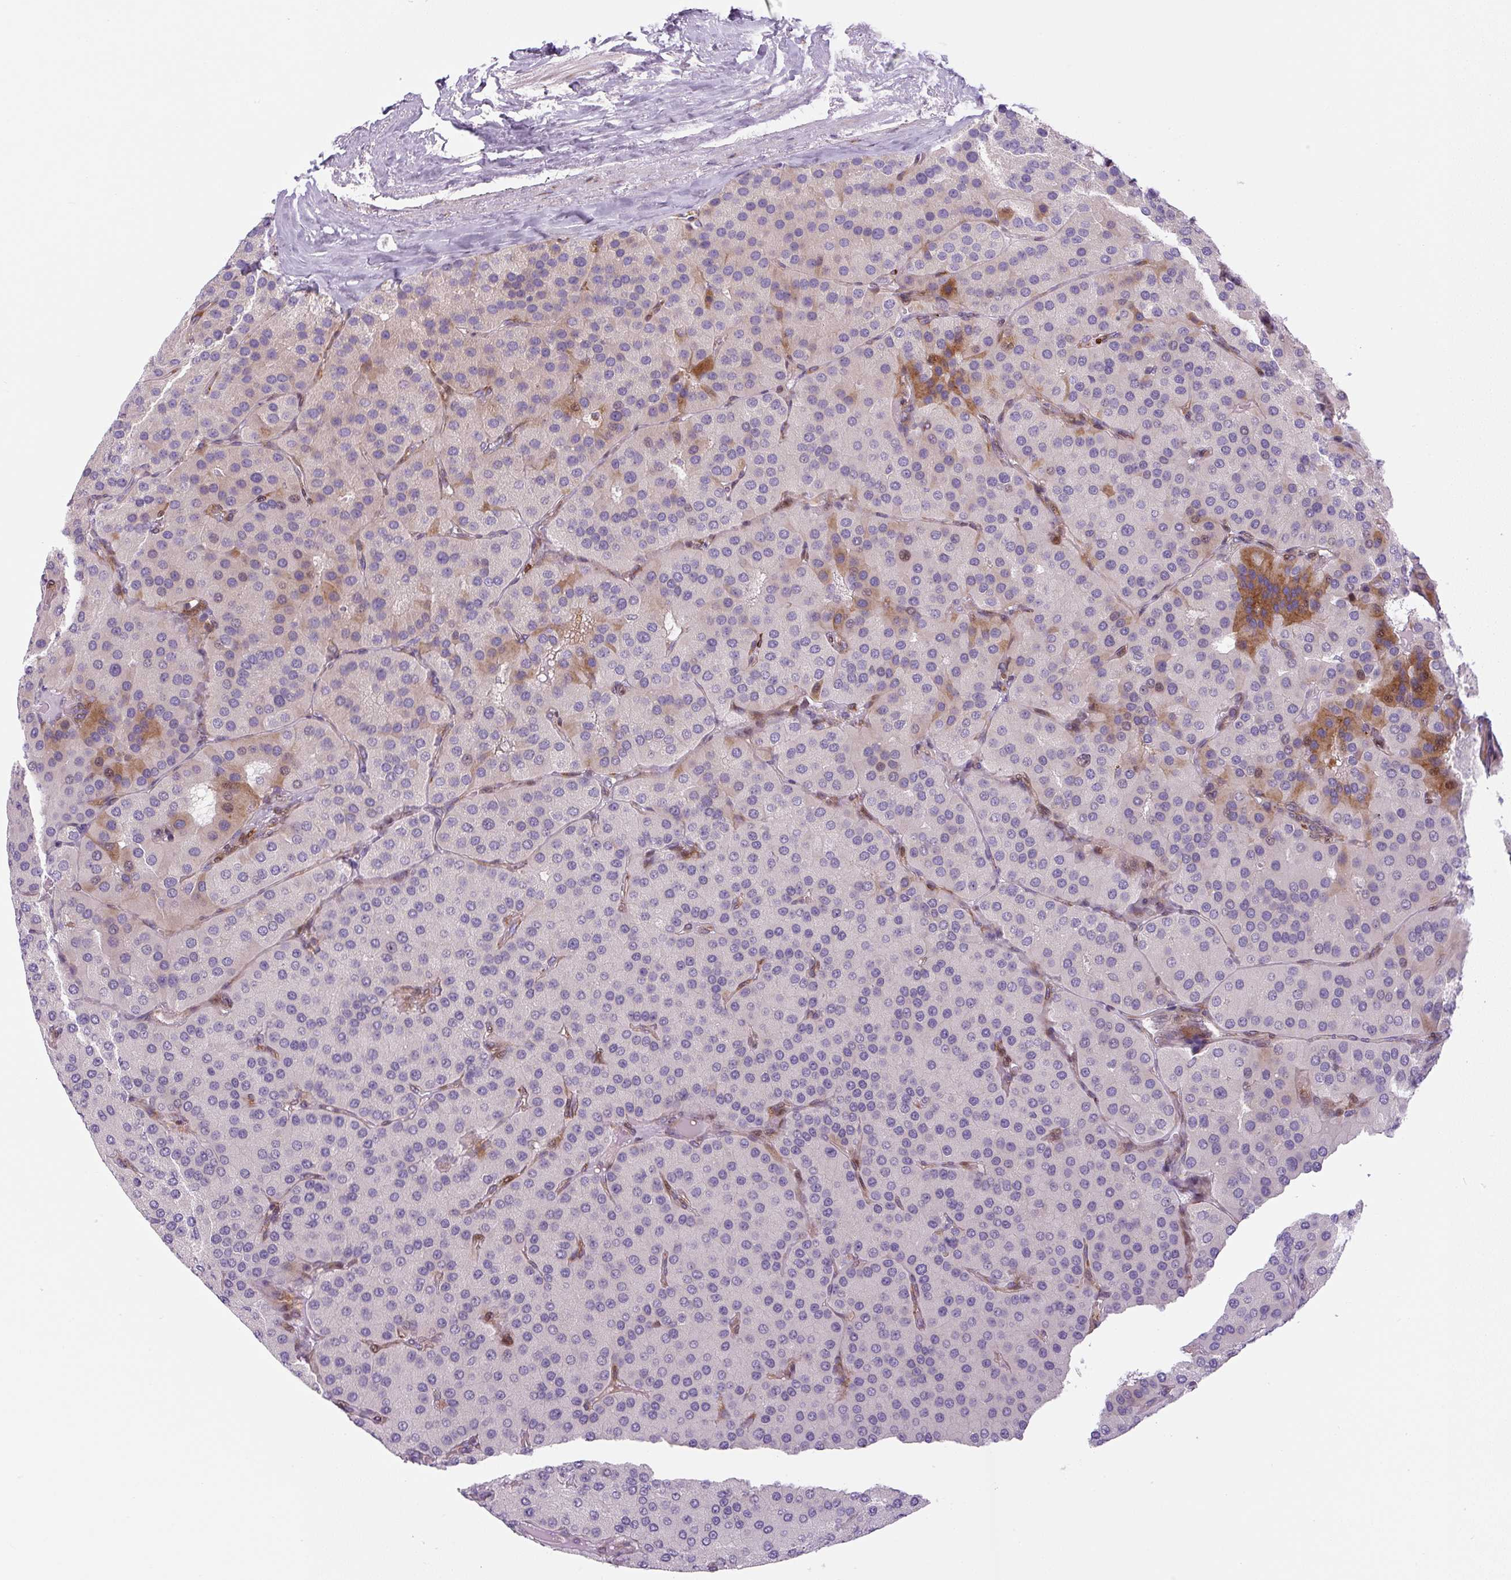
{"staining": {"intensity": "moderate", "quantity": "<25%", "location": "cytoplasmic/membranous"}, "tissue": "parathyroid gland", "cell_type": "Glandular cells", "image_type": "normal", "snomed": [{"axis": "morphology", "description": "Normal tissue, NOS"}, {"axis": "morphology", "description": "Adenoma, NOS"}, {"axis": "topography", "description": "Parathyroid gland"}], "caption": "A high-resolution image shows immunohistochemistry (IHC) staining of normal parathyroid gland, which displays moderate cytoplasmic/membranous positivity in approximately <25% of glandular cells.", "gene": "DISP3", "patient": {"sex": "female", "age": 86}}